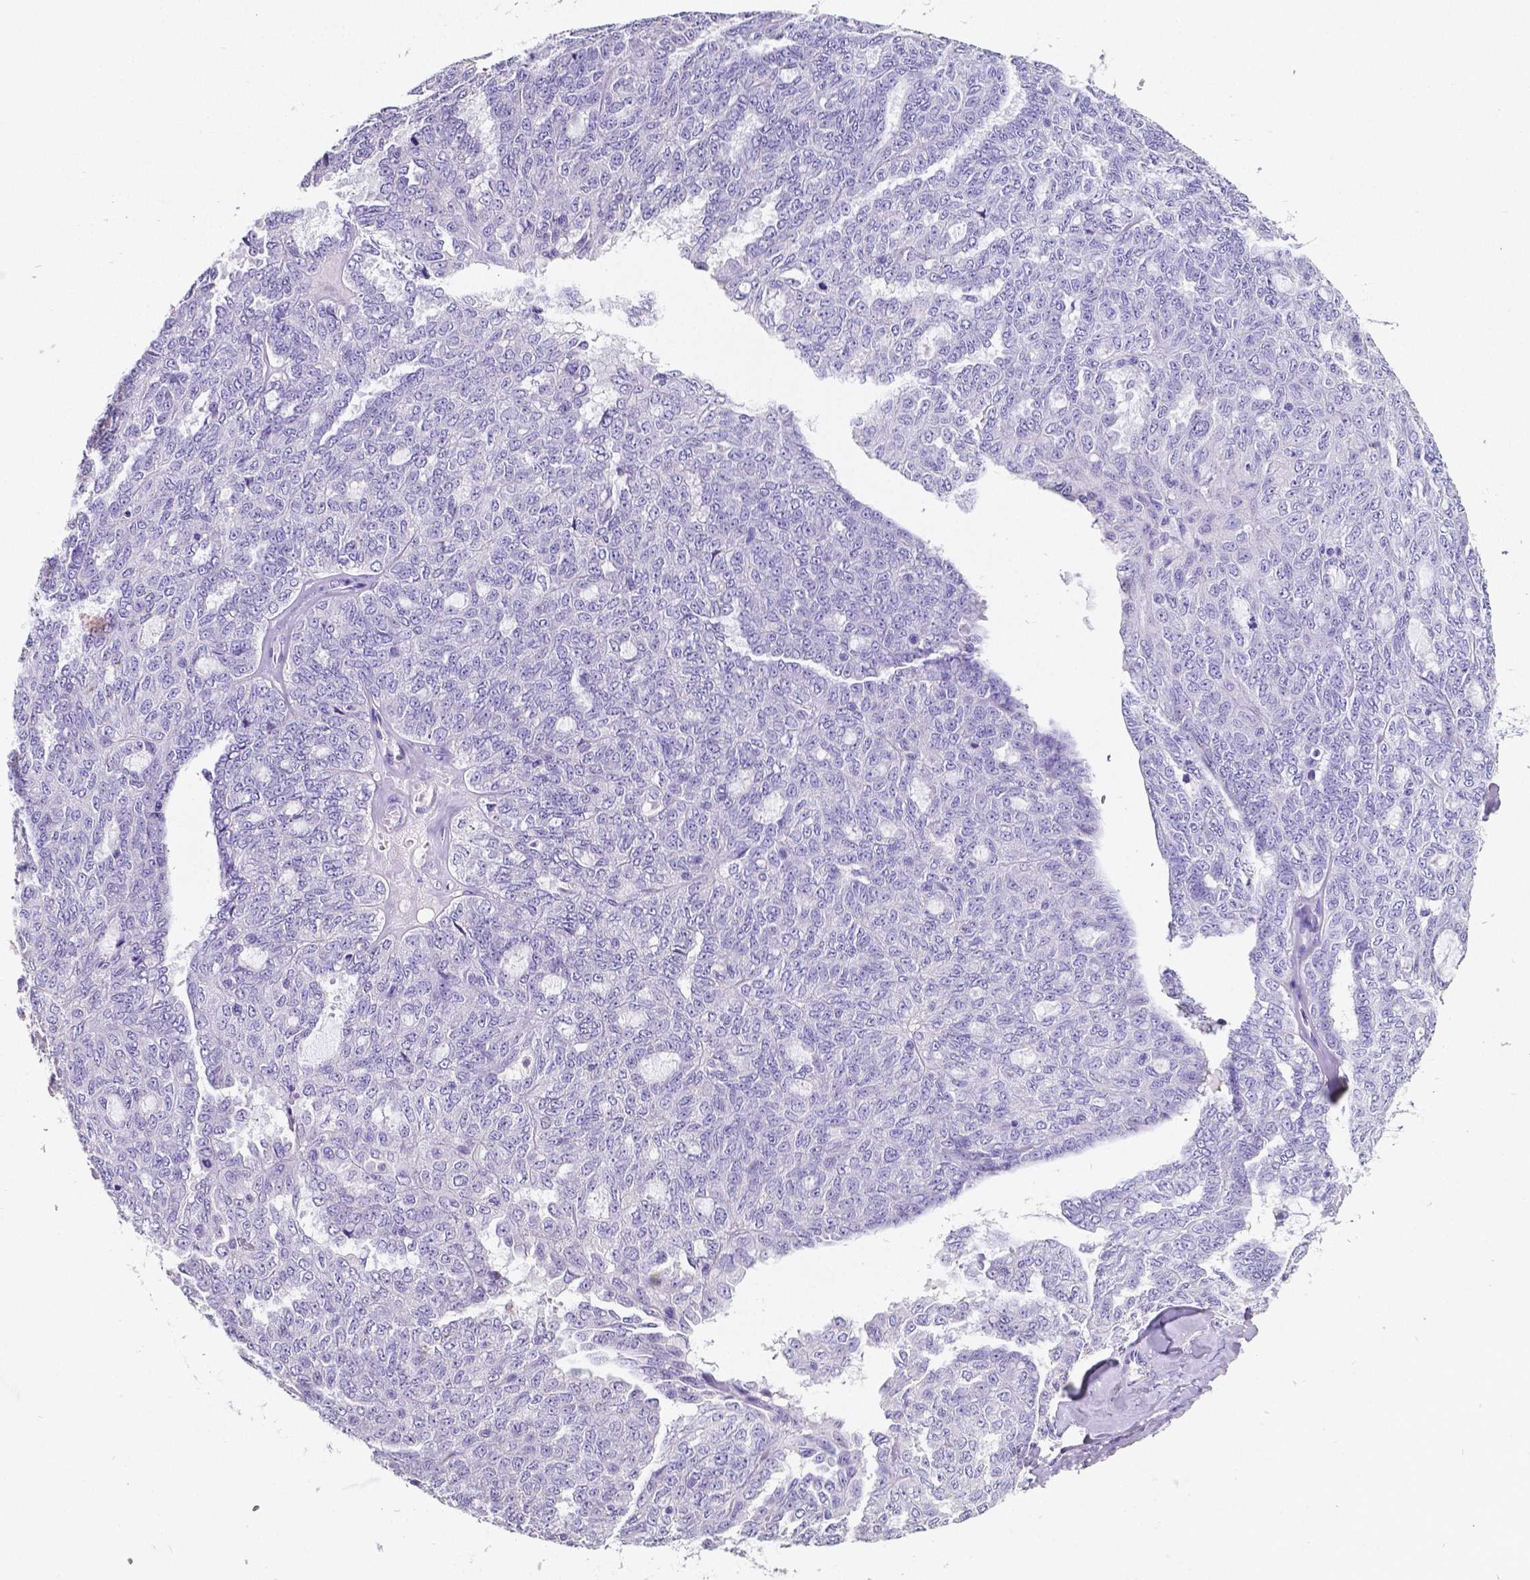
{"staining": {"intensity": "negative", "quantity": "none", "location": "none"}, "tissue": "ovarian cancer", "cell_type": "Tumor cells", "image_type": "cancer", "snomed": [{"axis": "morphology", "description": "Cystadenocarcinoma, serous, NOS"}, {"axis": "topography", "description": "Ovary"}], "caption": "Immunohistochemistry micrograph of neoplastic tissue: serous cystadenocarcinoma (ovarian) stained with DAB (3,3'-diaminobenzidine) exhibits no significant protein staining in tumor cells.", "gene": "SATB2", "patient": {"sex": "female", "age": 71}}